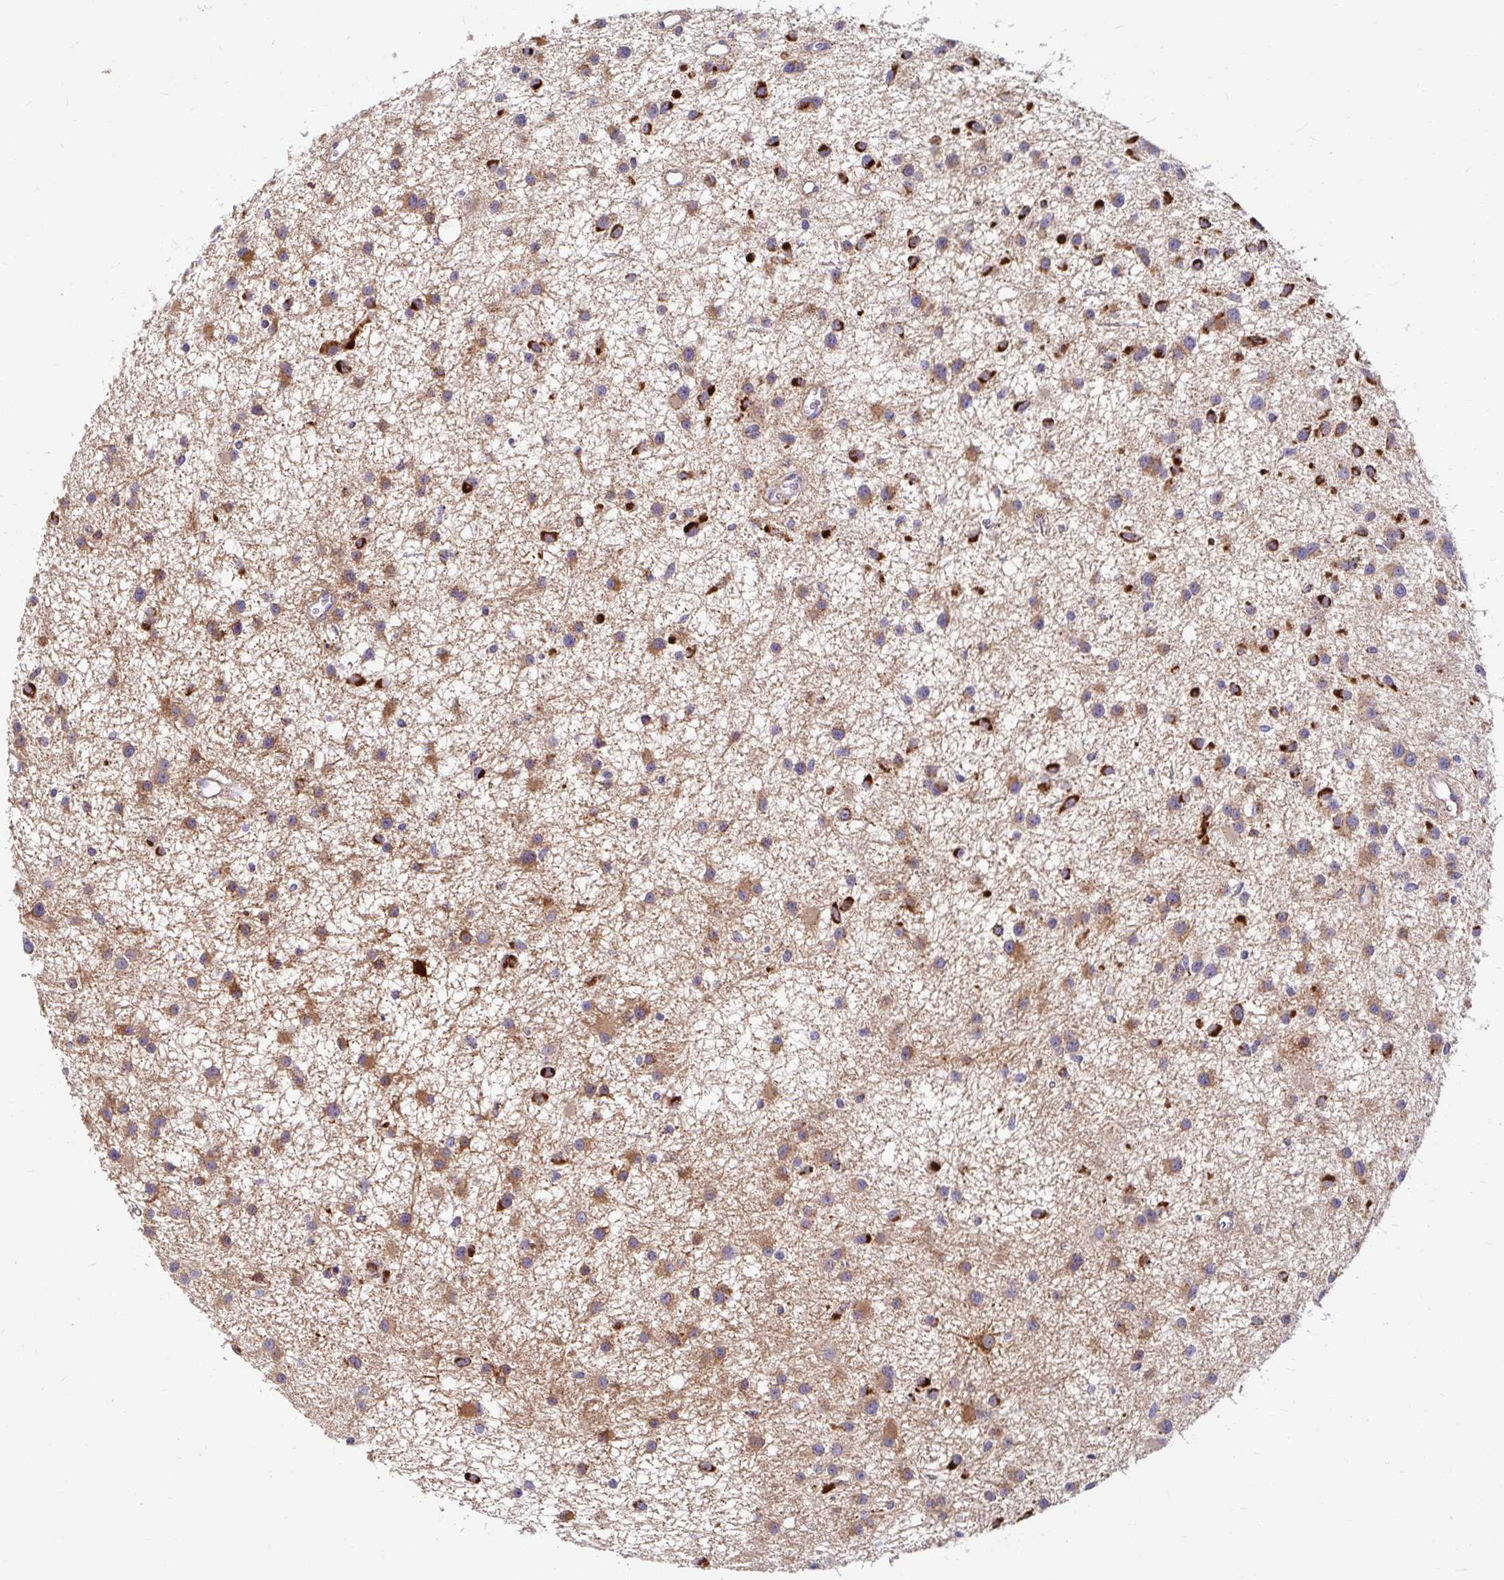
{"staining": {"intensity": "moderate", "quantity": ">75%", "location": "cytoplasmic/membranous"}, "tissue": "glioma", "cell_type": "Tumor cells", "image_type": "cancer", "snomed": [{"axis": "morphology", "description": "Glioma, malignant, Low grade"}, {"axis": "topography", "description": "Brain"}], "caption": "Protein expression analysis of human glioma reveals moderate cytoplasmic/membranous staining in about >75% of tumor cells. (DAB (3,3'-diaminobenzidine) = brown stain, brightfield microscopy at high magnification).", "gene": "SKP2", "patient": {"sex": "male", "age": 43}}